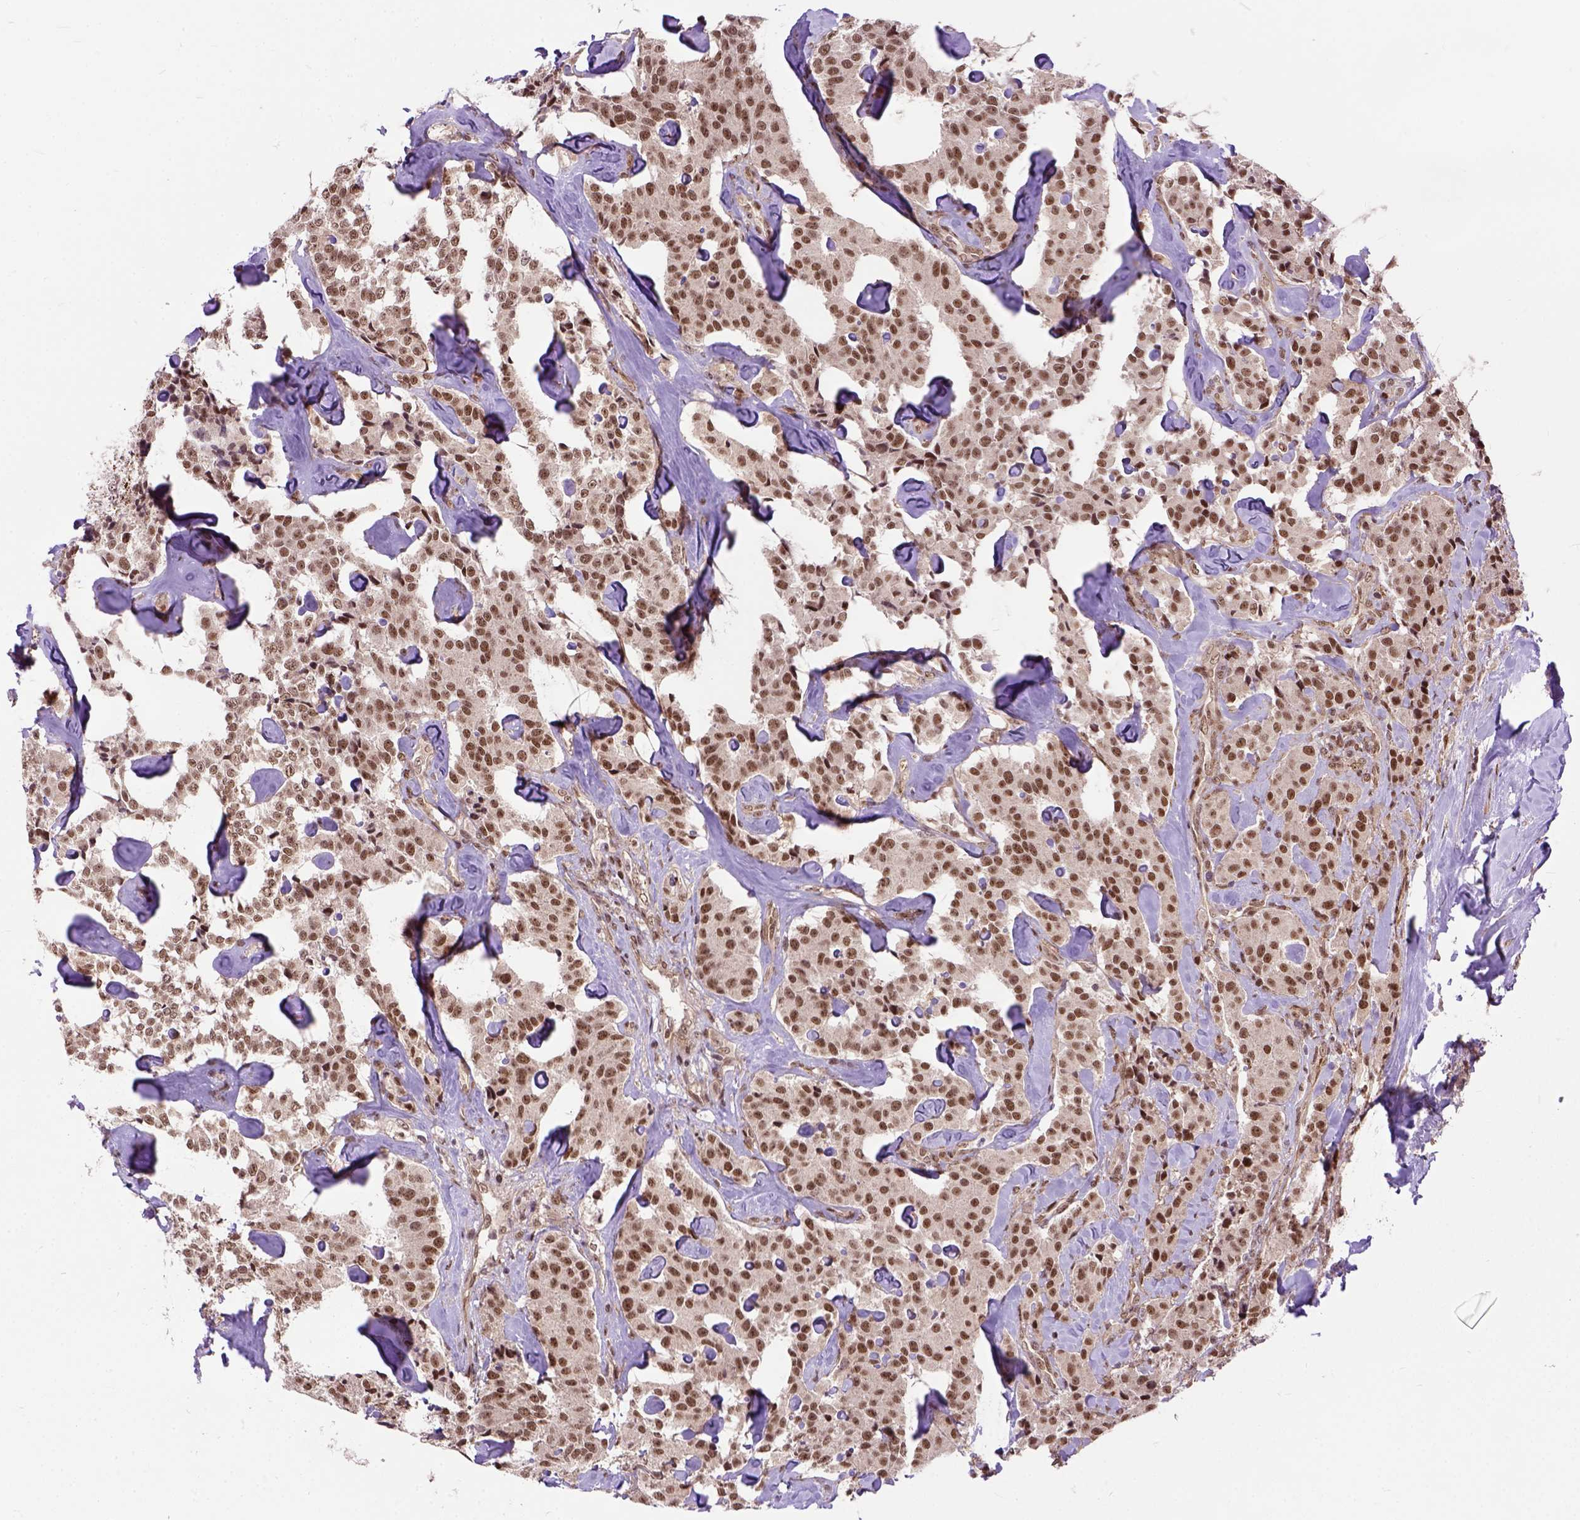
{"staining": {"intensity": "moderate", "quantity": ">75%", "location": "nuclear"}, "tissue": "carcinoid", "cell_type": "Tumor cells", "image_type": "cancer", "snomed": [{"axis": "morphology", "description": "Carcinoid, malignant, NOS"}, {"axis": "topography", "description": "Pancreas"}], "caption": "Immunohistochemistry (DAB) staining of human carcinoid exhibits moderate nuclear protein expression in approximately >75% of tumor cells.", "gene": "ZNF630", "patient": {"sex": "male", "age": 41}}